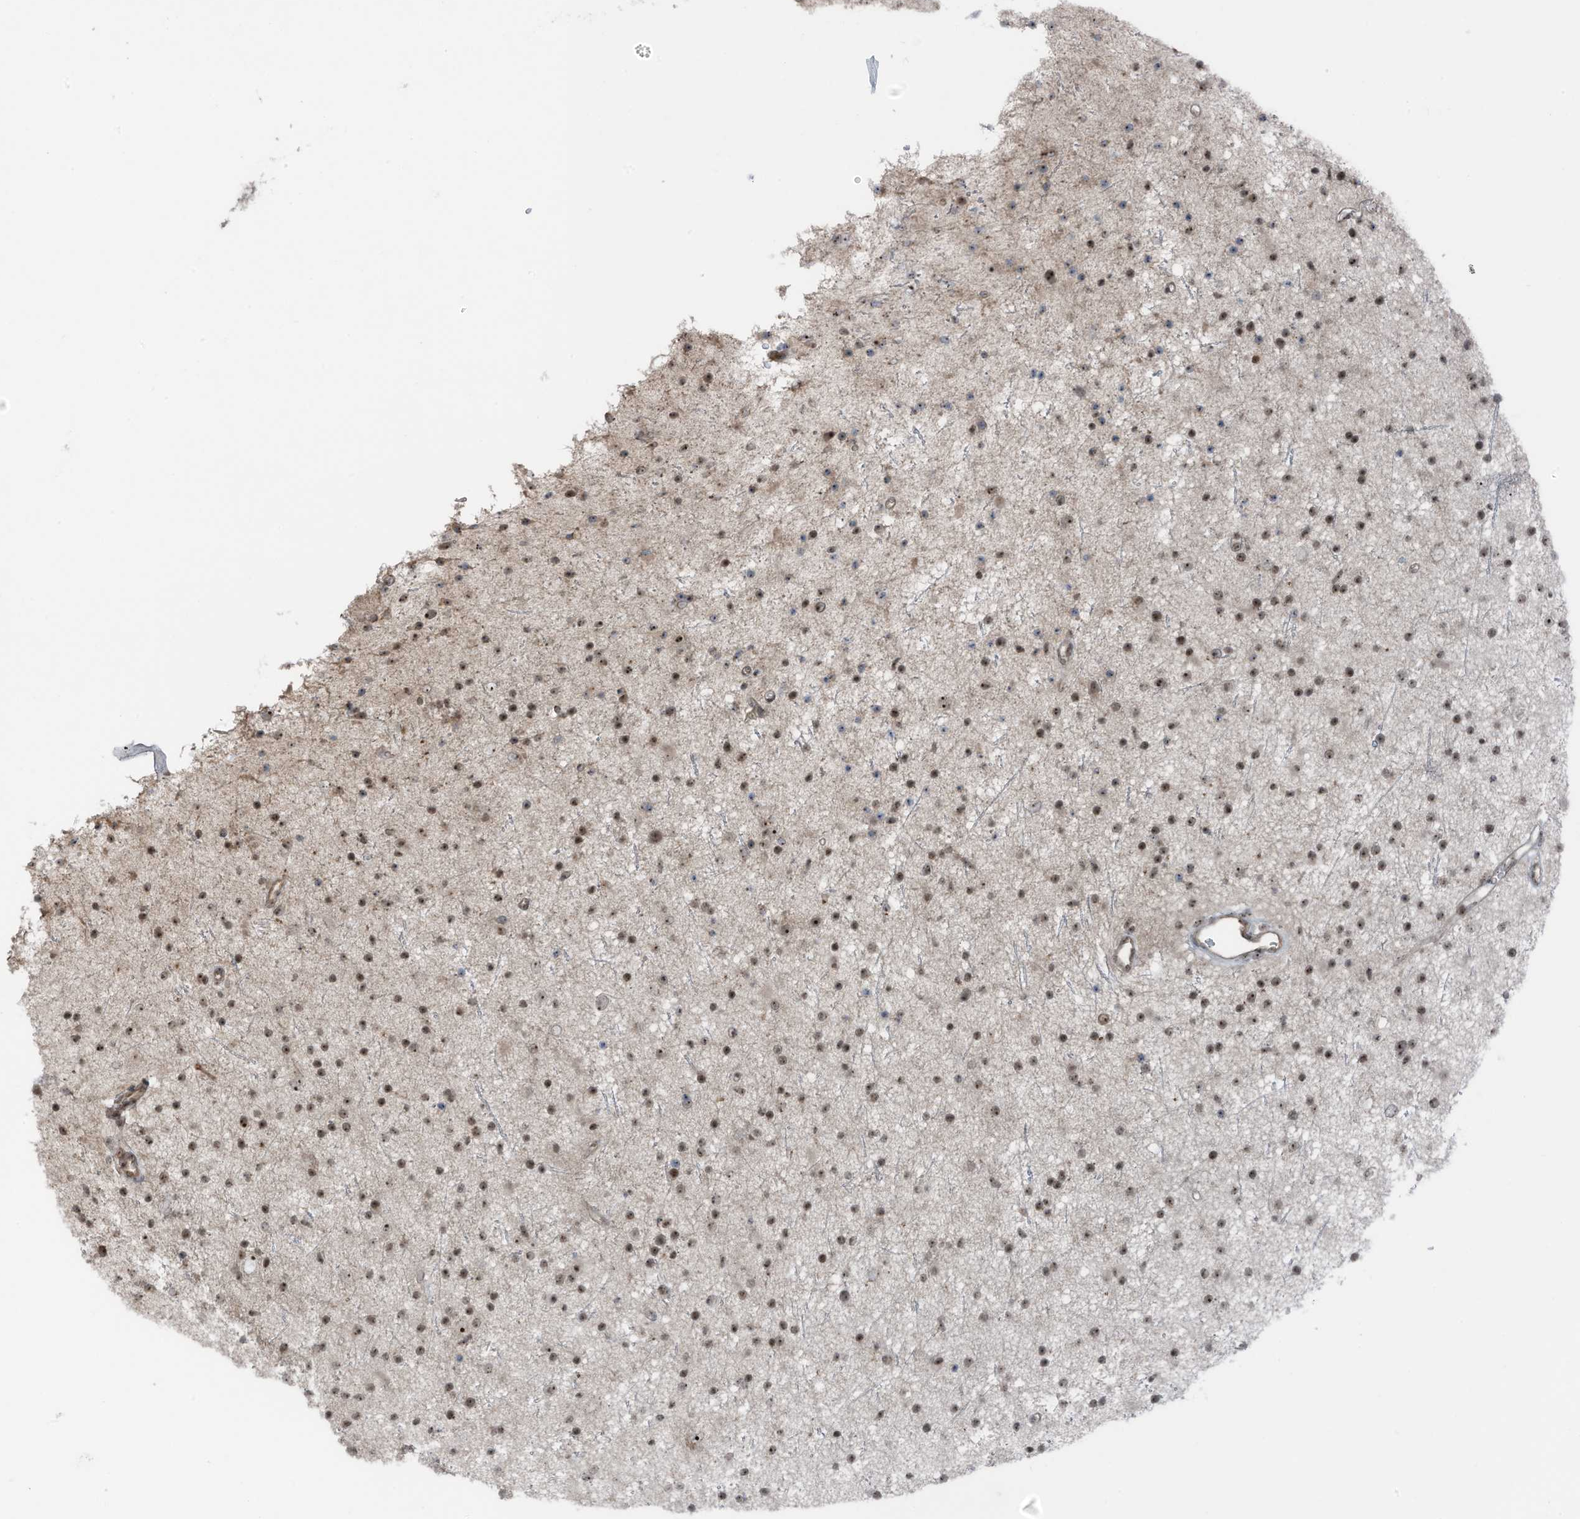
{"staining": {"intensity": "moderate", "quantity": ">75%", "location": "nuclear"}, "tissue": "glioma", "cell_type": "Tumor cells", "image_type": "cancer", "snomed": [{"axis": "morphology", "description": "Glioma, malignant, Low grade"}, {"axis": "topography", "description": "Cerebral cortex"}], "caption": "Immunohistochemical staining of glioma exhibits medium levels of moderate nuclear protein positivity in about >75% of tumor cells. The staining is performed using DAB brown chromogen to label protein expression. The nuclei are counter-stained blue using hematoxylin.", "gene": "UTP3", "patient": {"sex": "female", "age": 39}}